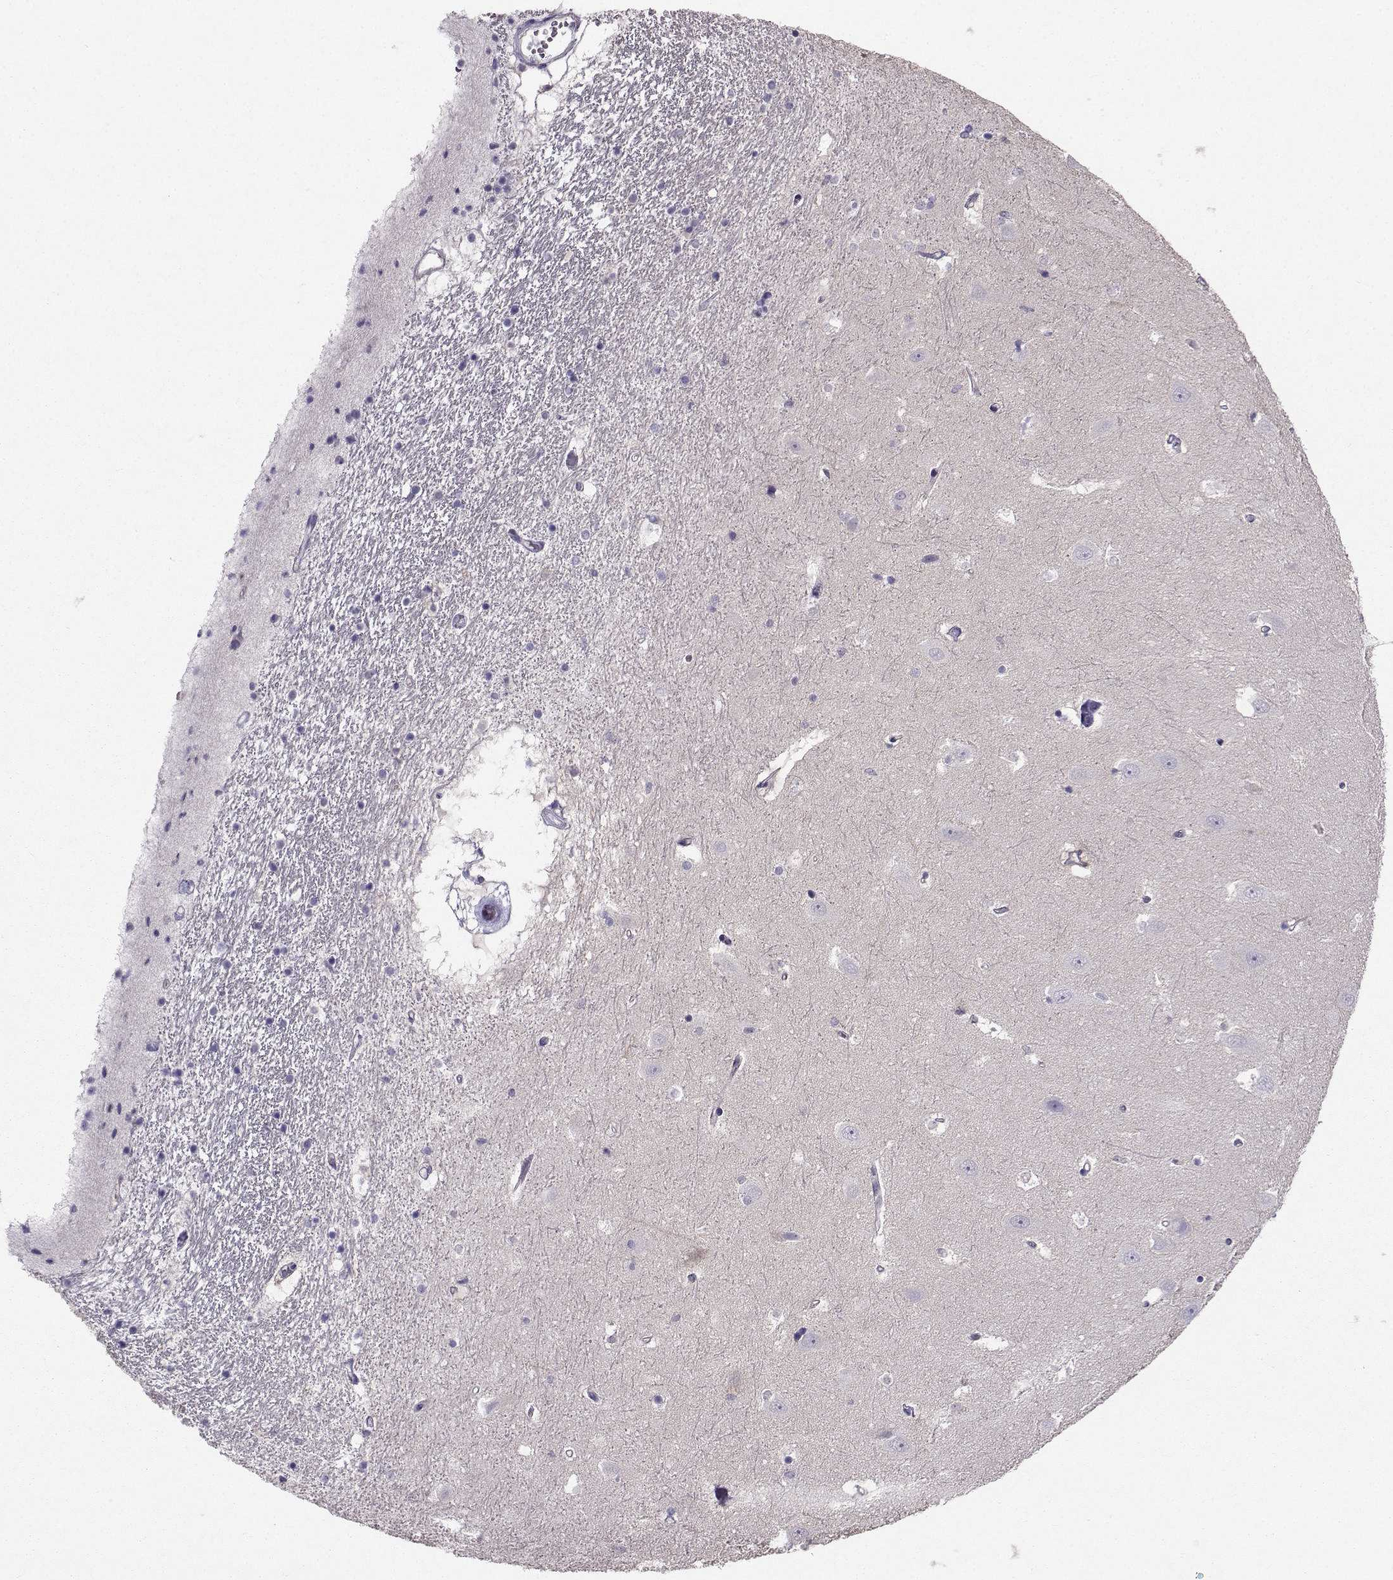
{"staining": {"intensity": "negative", "quantity": "none", "location": "none"}, "tissue": "hippocampus", "cell_type": "Glial cells", "image_type": "normal", "snomed": [{"axis": "morphology", "description": "Normal tissue, NOS"}, {"axis": "topography", "description": "Hippocampus"}], "caption": "A photomicrograph of human hippocampus is negative for staining in glial cells. (DAB (3,3'-diaminobenzidine) immunohistochemistry (IHC), high magnification).", "gene": "PGK1", "patient": {"sex": "male", "age": 44}}